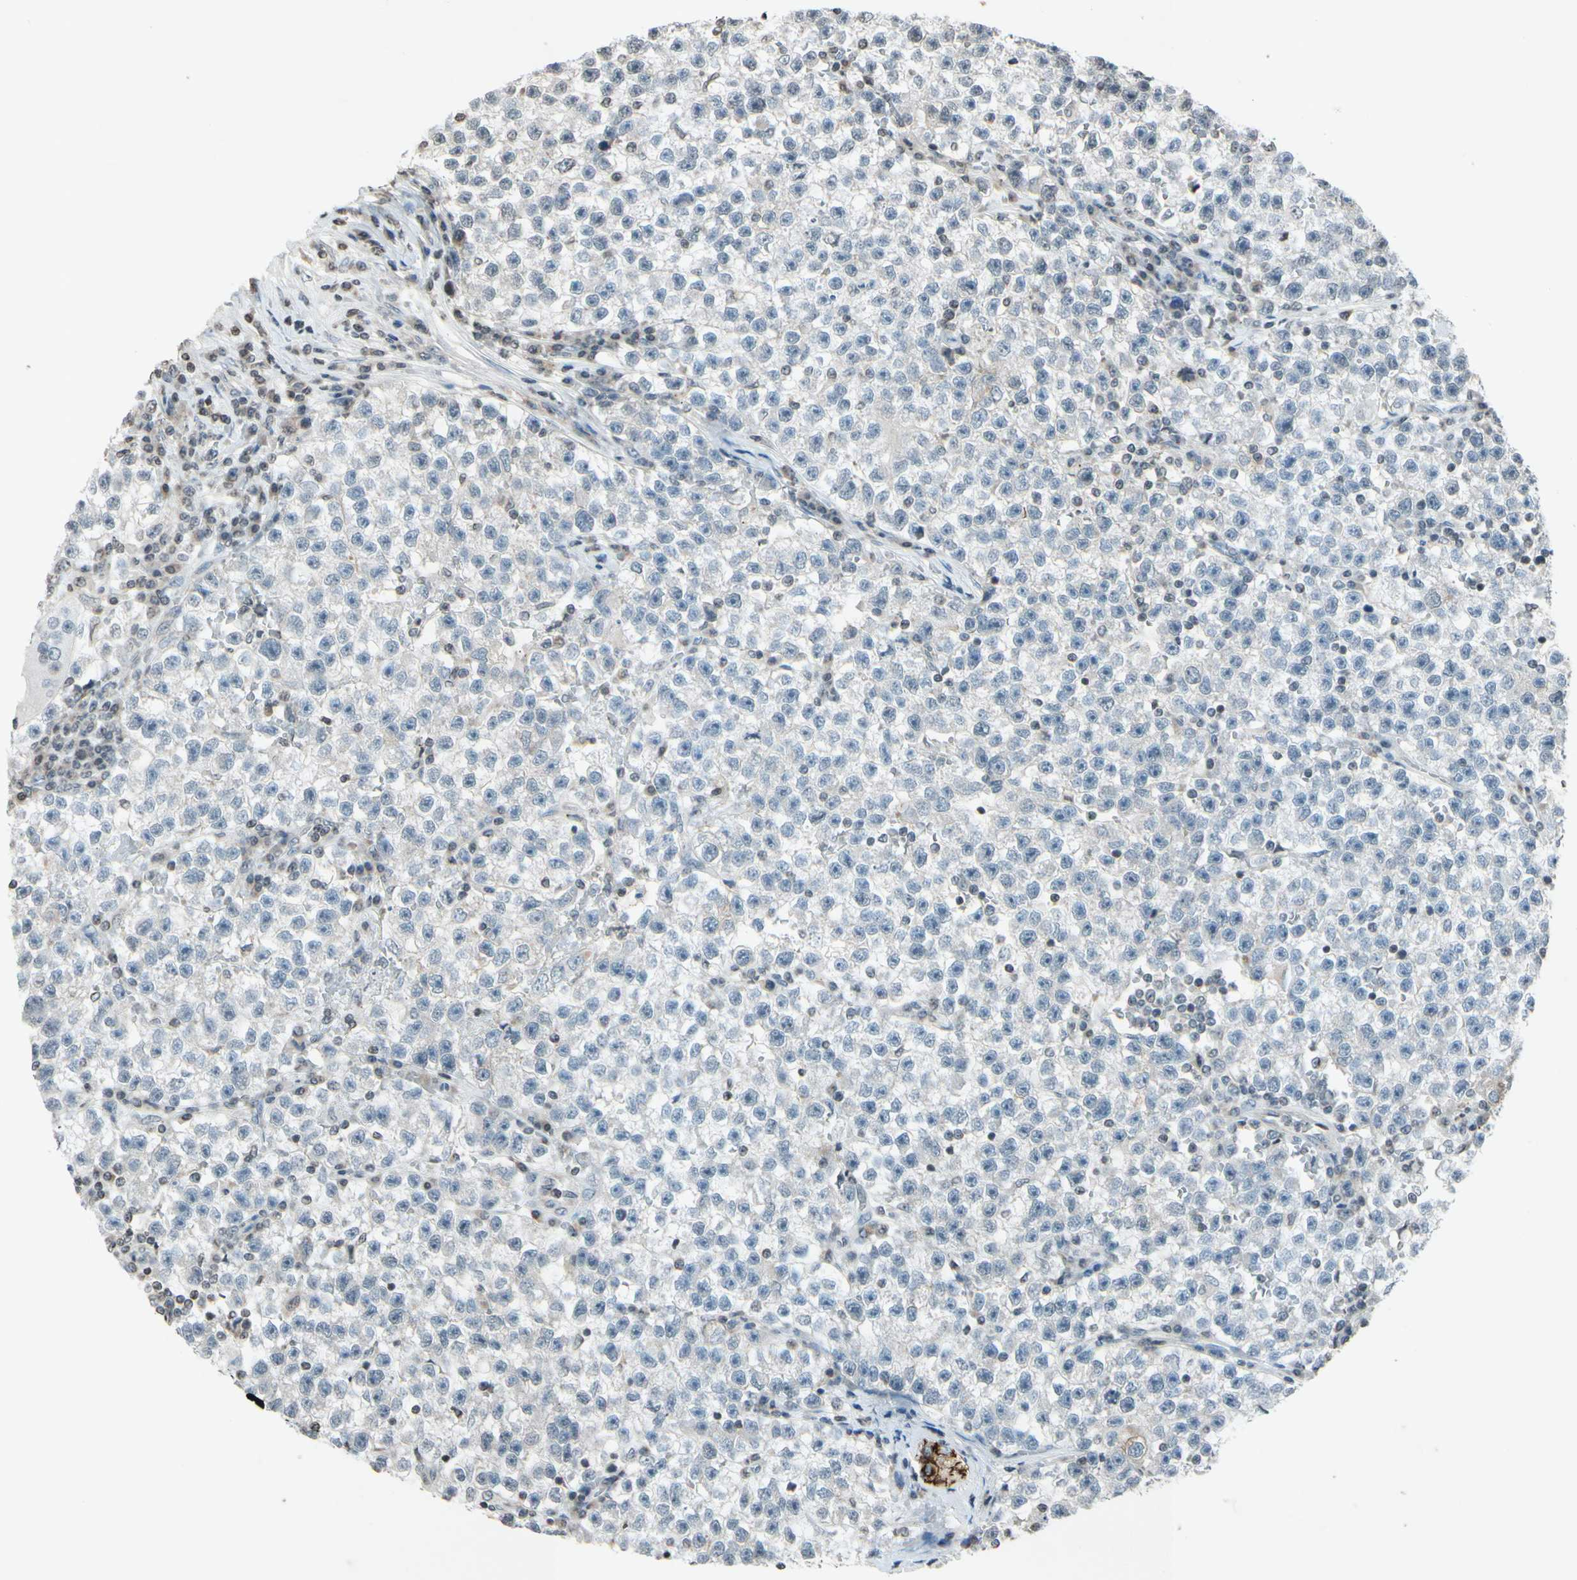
{"staining": {"intensity": "negative", "quantity": "none", "location": "none"}, "tissue": "testis cancer", "cell_type": "Tumor cells", "image_type": "cancer", "snomed": [{"axis": "morphology", "description": "Seminoma, NOS"}, {"axis": "topography", "description": "Testis"}], "caption": "A photomicrograph of human testis cancer is negative for staining in tumor cells.", "gene": "CLDN11", "patient": {"sex": "male", "age": 22}}